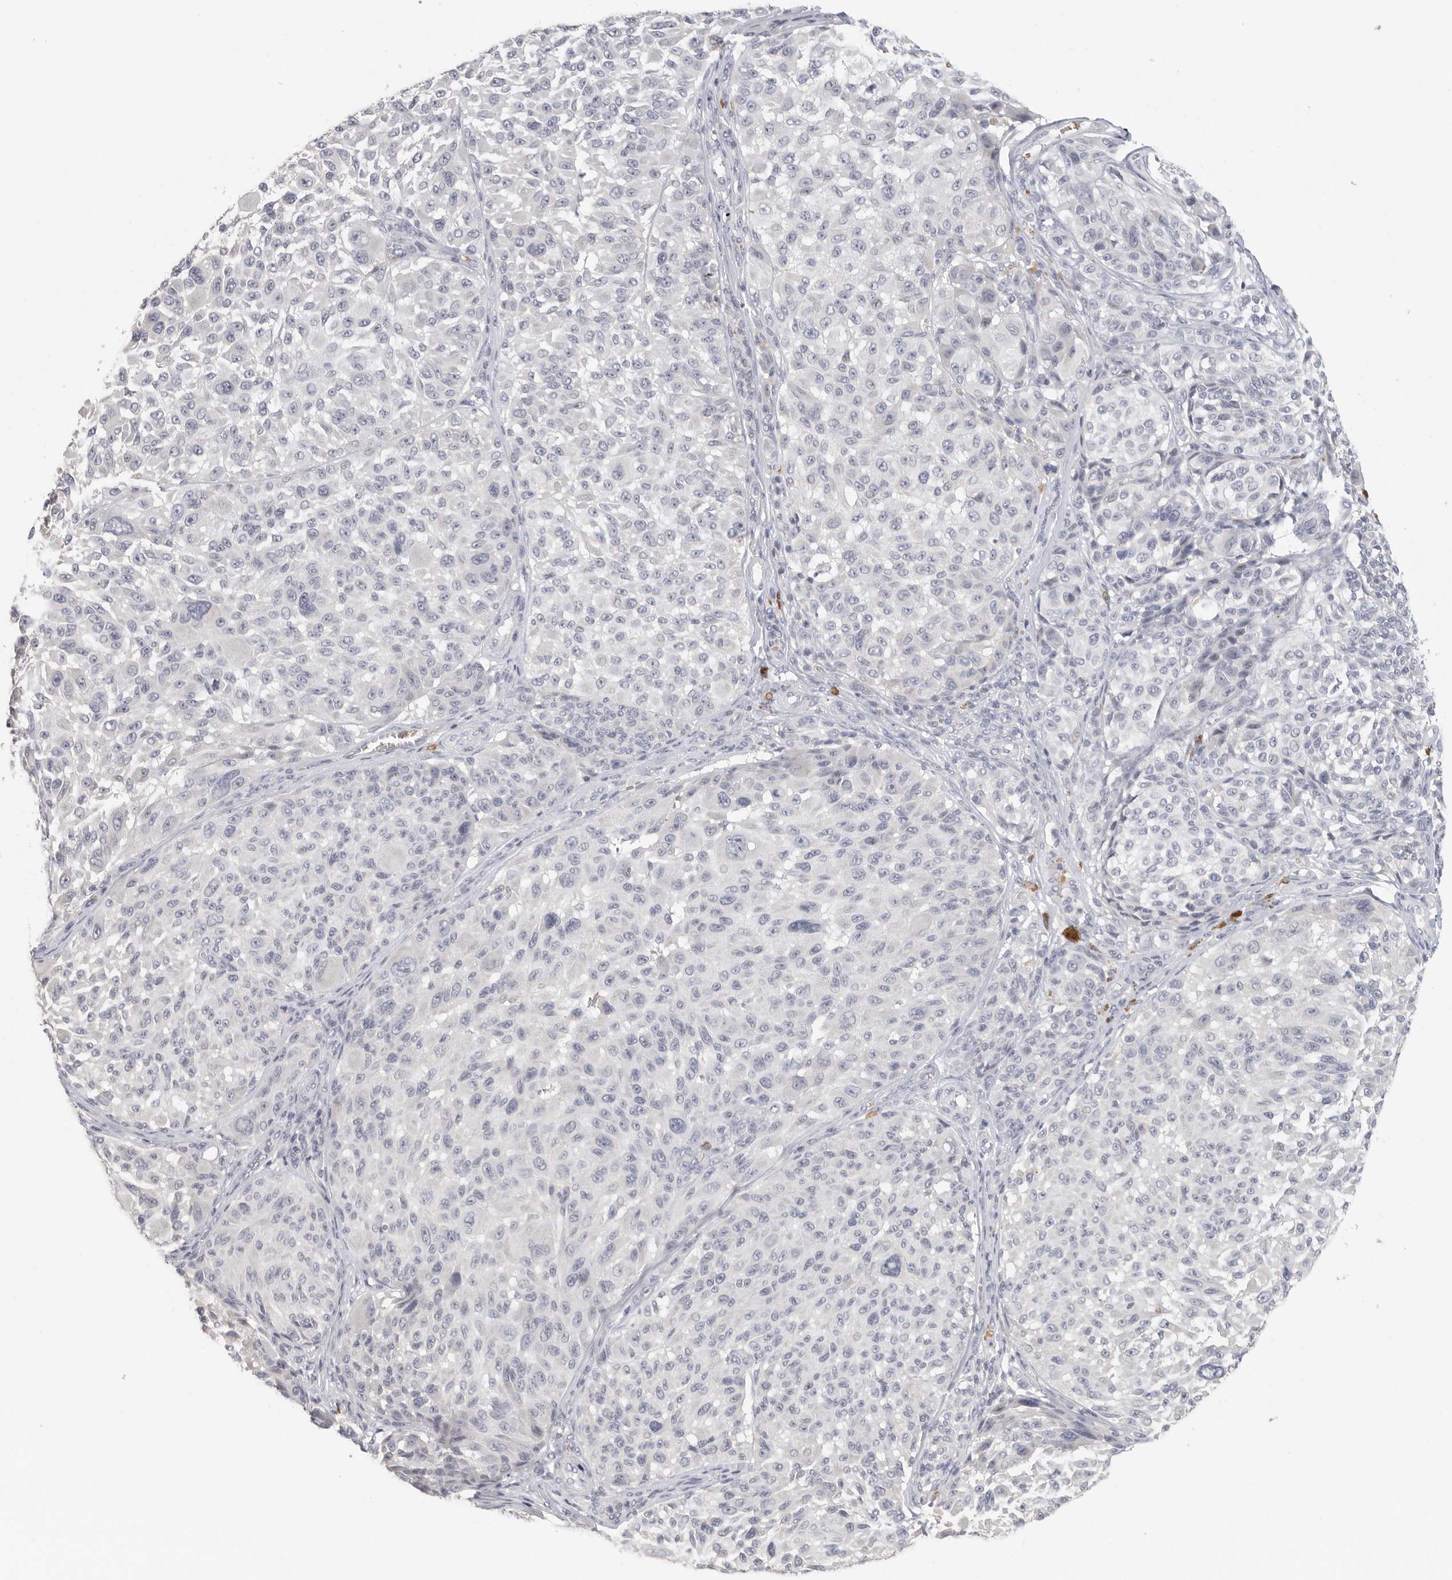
{"staining": {"intensity": "negative", "quantity": "none", "location": "none"}, "tissue": "melanoma", "cell_type": "Tumor cells", "image_type": "cancer", "snomed": [{"axis": "morphology", "description": "Malignant melanoma, NOS"}, {"axis": "topography", "description": "Skin"}], "caption": "Tumor cells show no significant protein staining in melanoma.", "gene": "DNAJC11", "patient": {"sex": "male", "age": 83}}